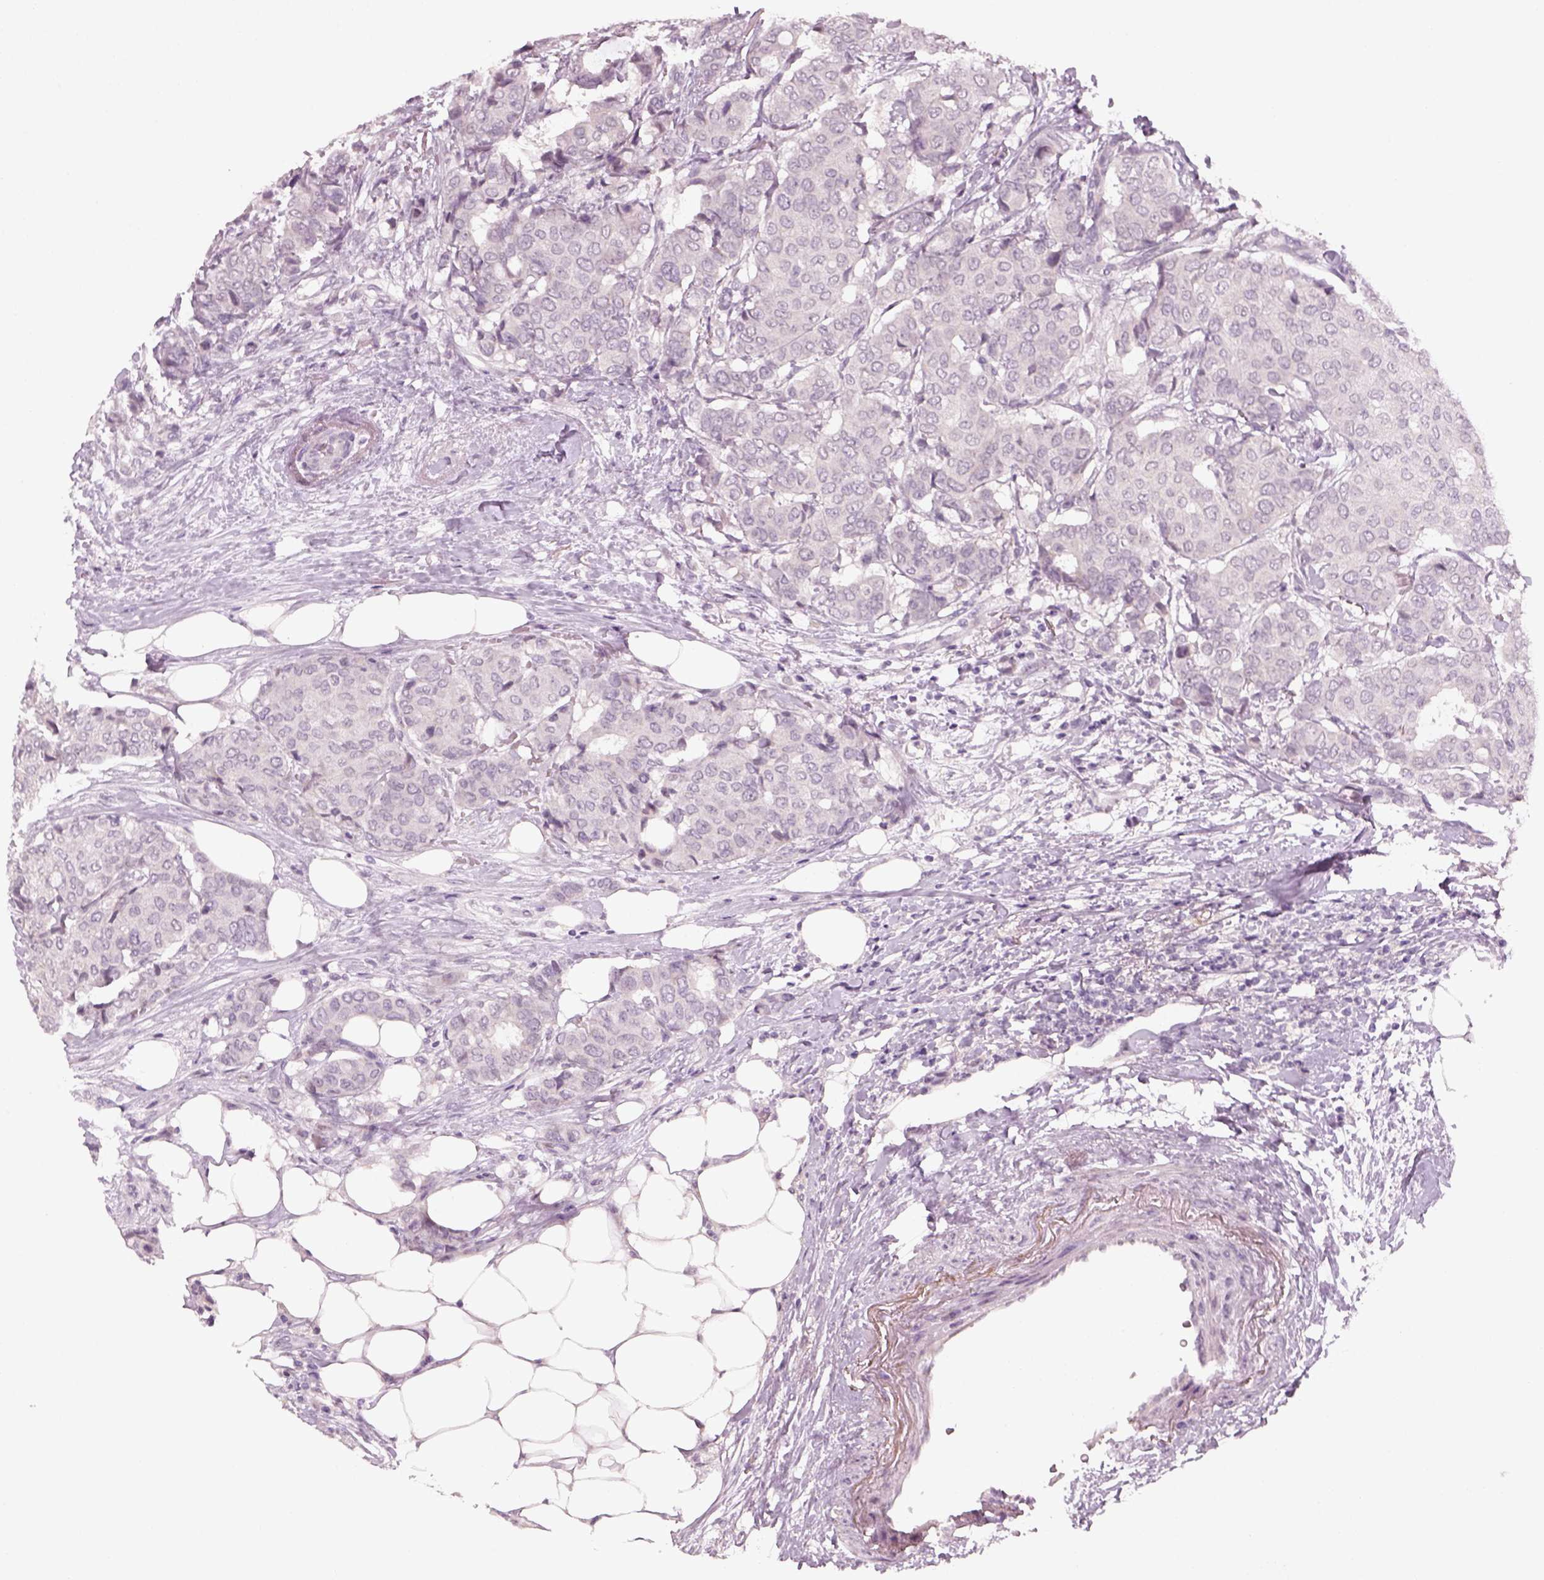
{"staining": {"intensity": "negative", "quantity": "none", "location": "none"}, "tissue": "breast cancer", "cell_type": "Tumor cells", "image_type": "cancer", "snomed": [{"axis": "morphology", "description": "Duct carcinoma"}, {"axis": "topography", "description": "Breast"}], "caption": "DAB (3,3'-diaminobenzidine) immunohistochemical staining of human breast cancer (invasive ductal carcinoma) exhibits no significant expression in tumor cells.", "gene": "PENK", "patient": {"sex": "female", "age": 75}}